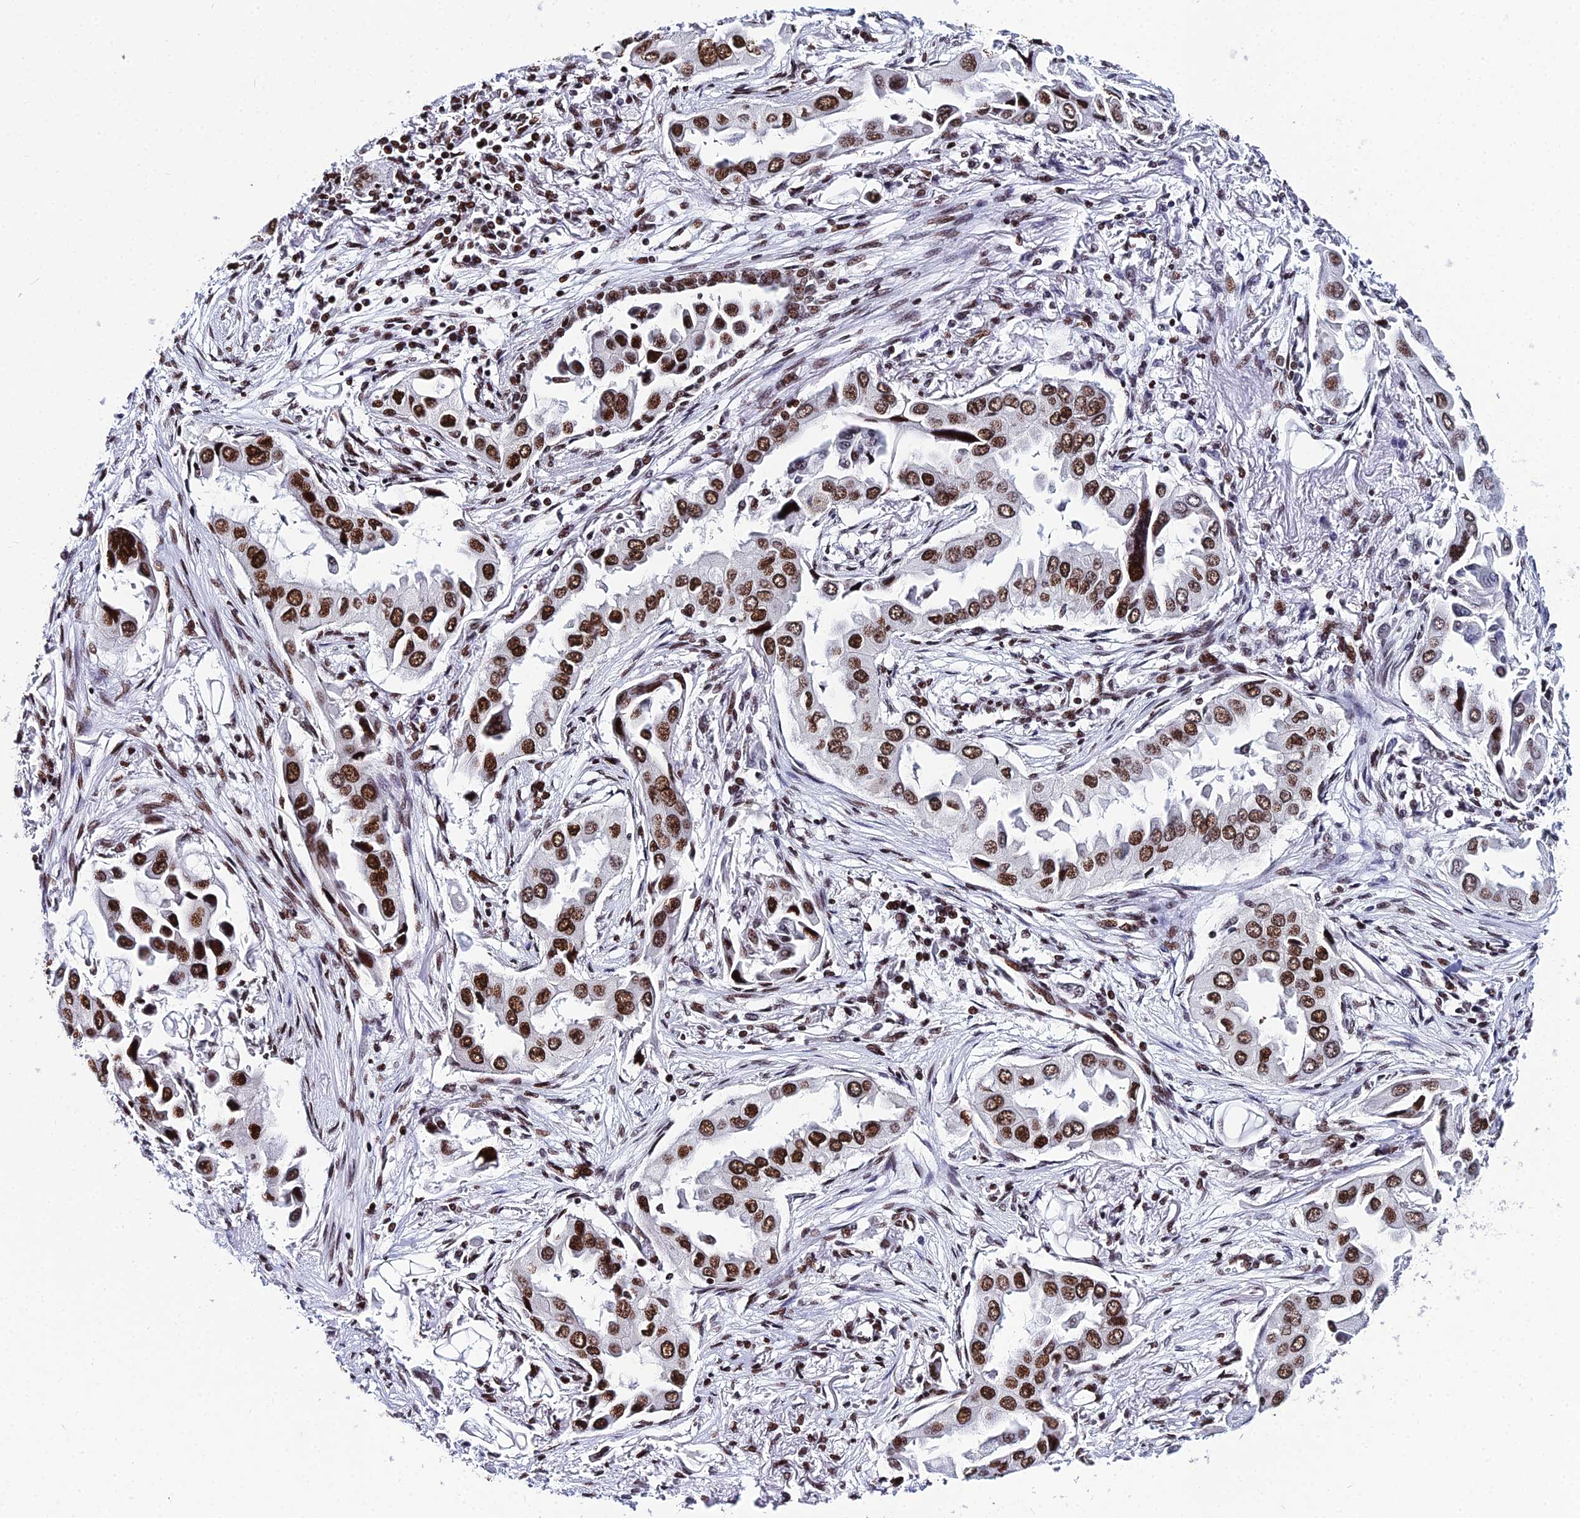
{"staining": {"intensity": "moderate", "quantity": ">75%", "location": "nuclear"}, "tissue": "lung cancer", "cell_type": "Tumor cells", "image_type": "cancer", "snomed": [{"axis": "morphology", "description": "Adenocarcinoma, NOS"}, {"axis": "topography", "description": "Lung"}], "caption": "Lung cancer (adenocarcinoma) stained for a protein demonstrates moderate nuclear positivity in tumor cells.", "gene": "HNRNPH1", "patient": {"sex": "female", "age": 76}}